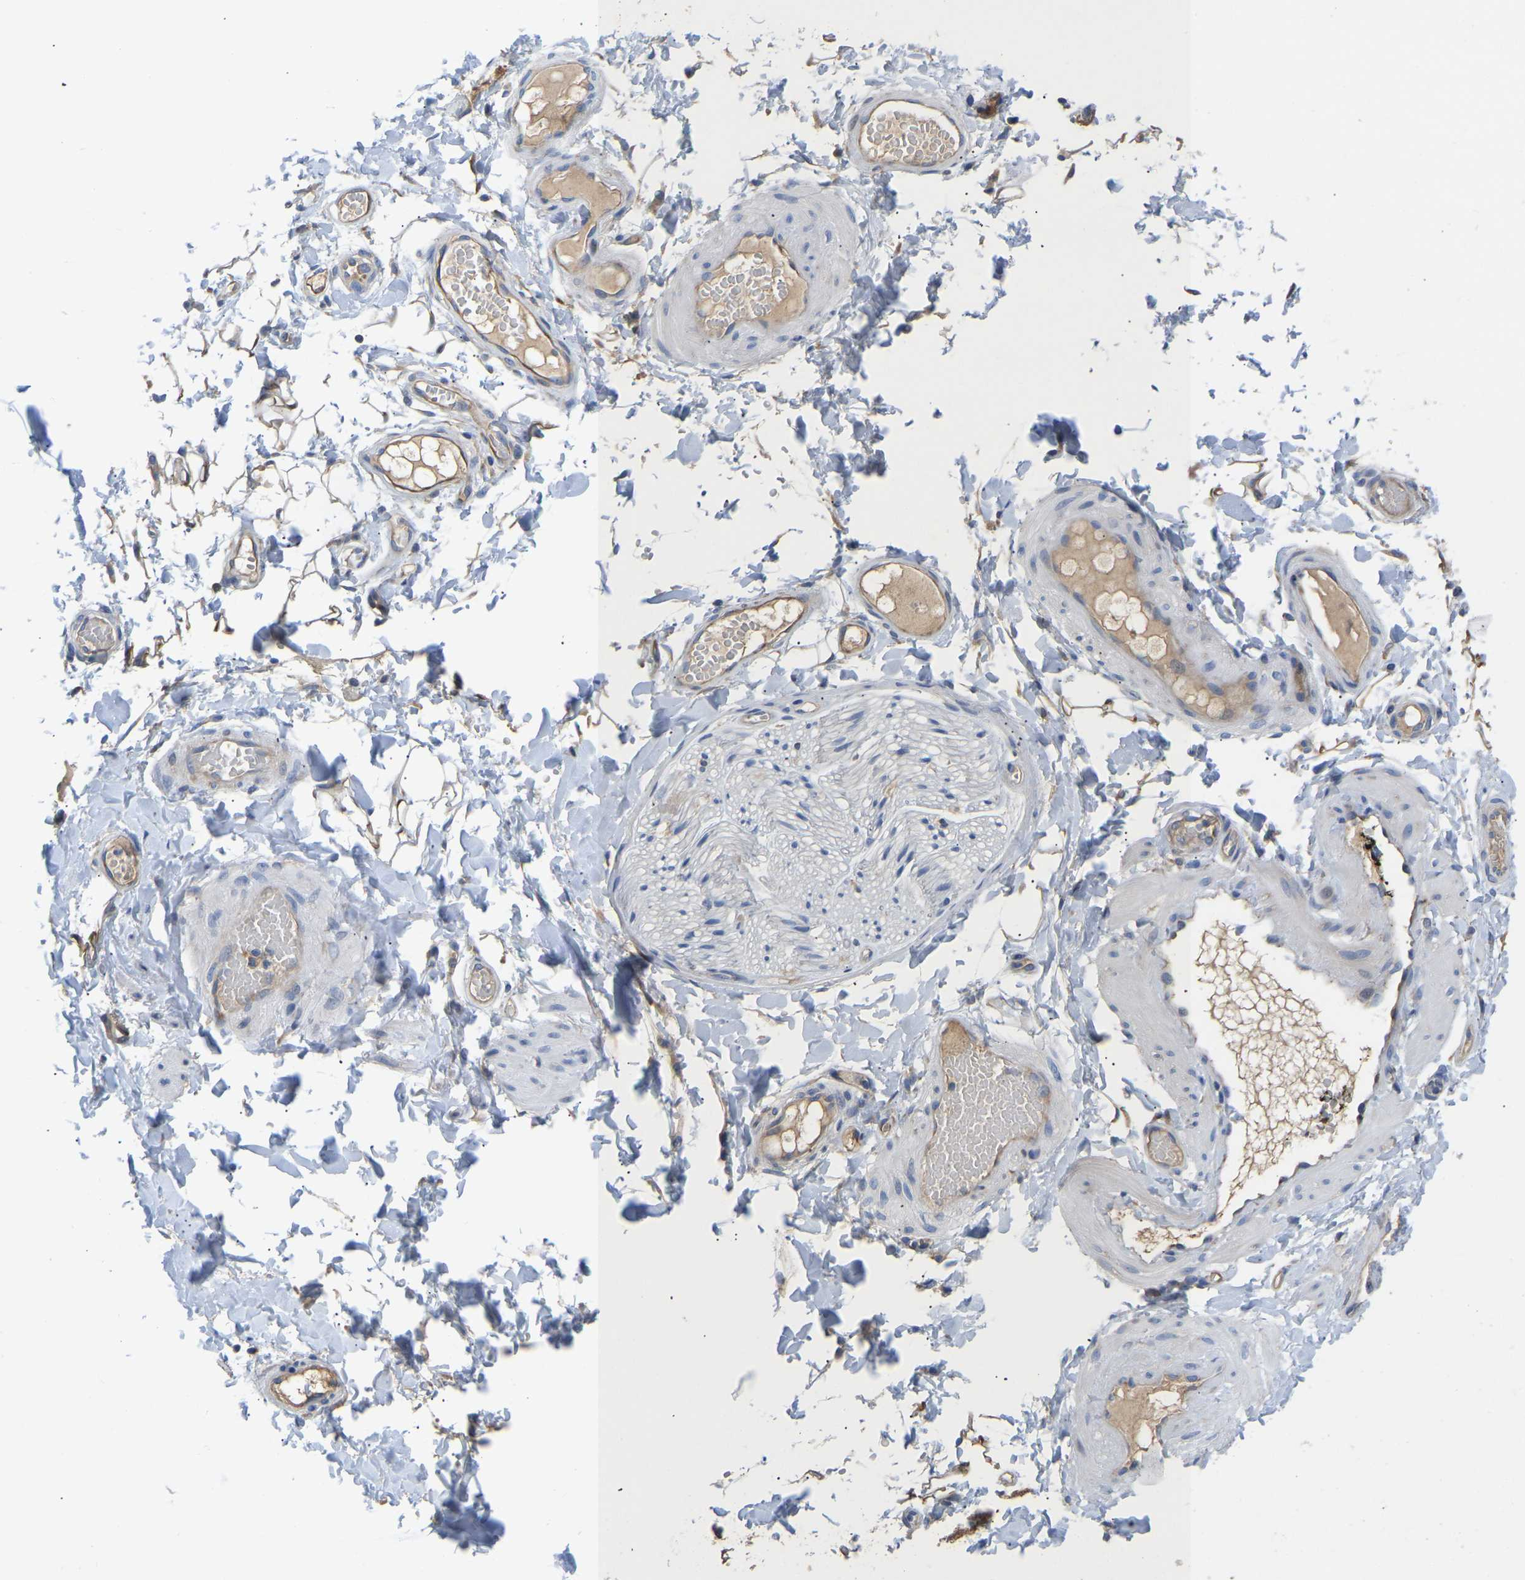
{"staining": {"intensity": "moderate", "quantity": ">75%", "location": "cytoplasmic/membranous"}, "tissue": "adipose tissue", "cell_type": "Adipocytes", "image_type": "normal", "snomed": [{"axis": "morphology", "description": "Normal tissue, NOS"}, {"axis": "topography", "description": "Adipose tissue"}, {"axis": "topography", "description": "Vascular tissue"}, {"axis": "topography", "description": "Peripheral nerve tissue"}], "caption": "Protein analysis of benign adipose tissue demonstrates moderate cytoplasmic/membranous positivity in approximately >75% of adipocytes.", "gene": "ABCA10", "patient": {"sex": "male", "age": 25}}